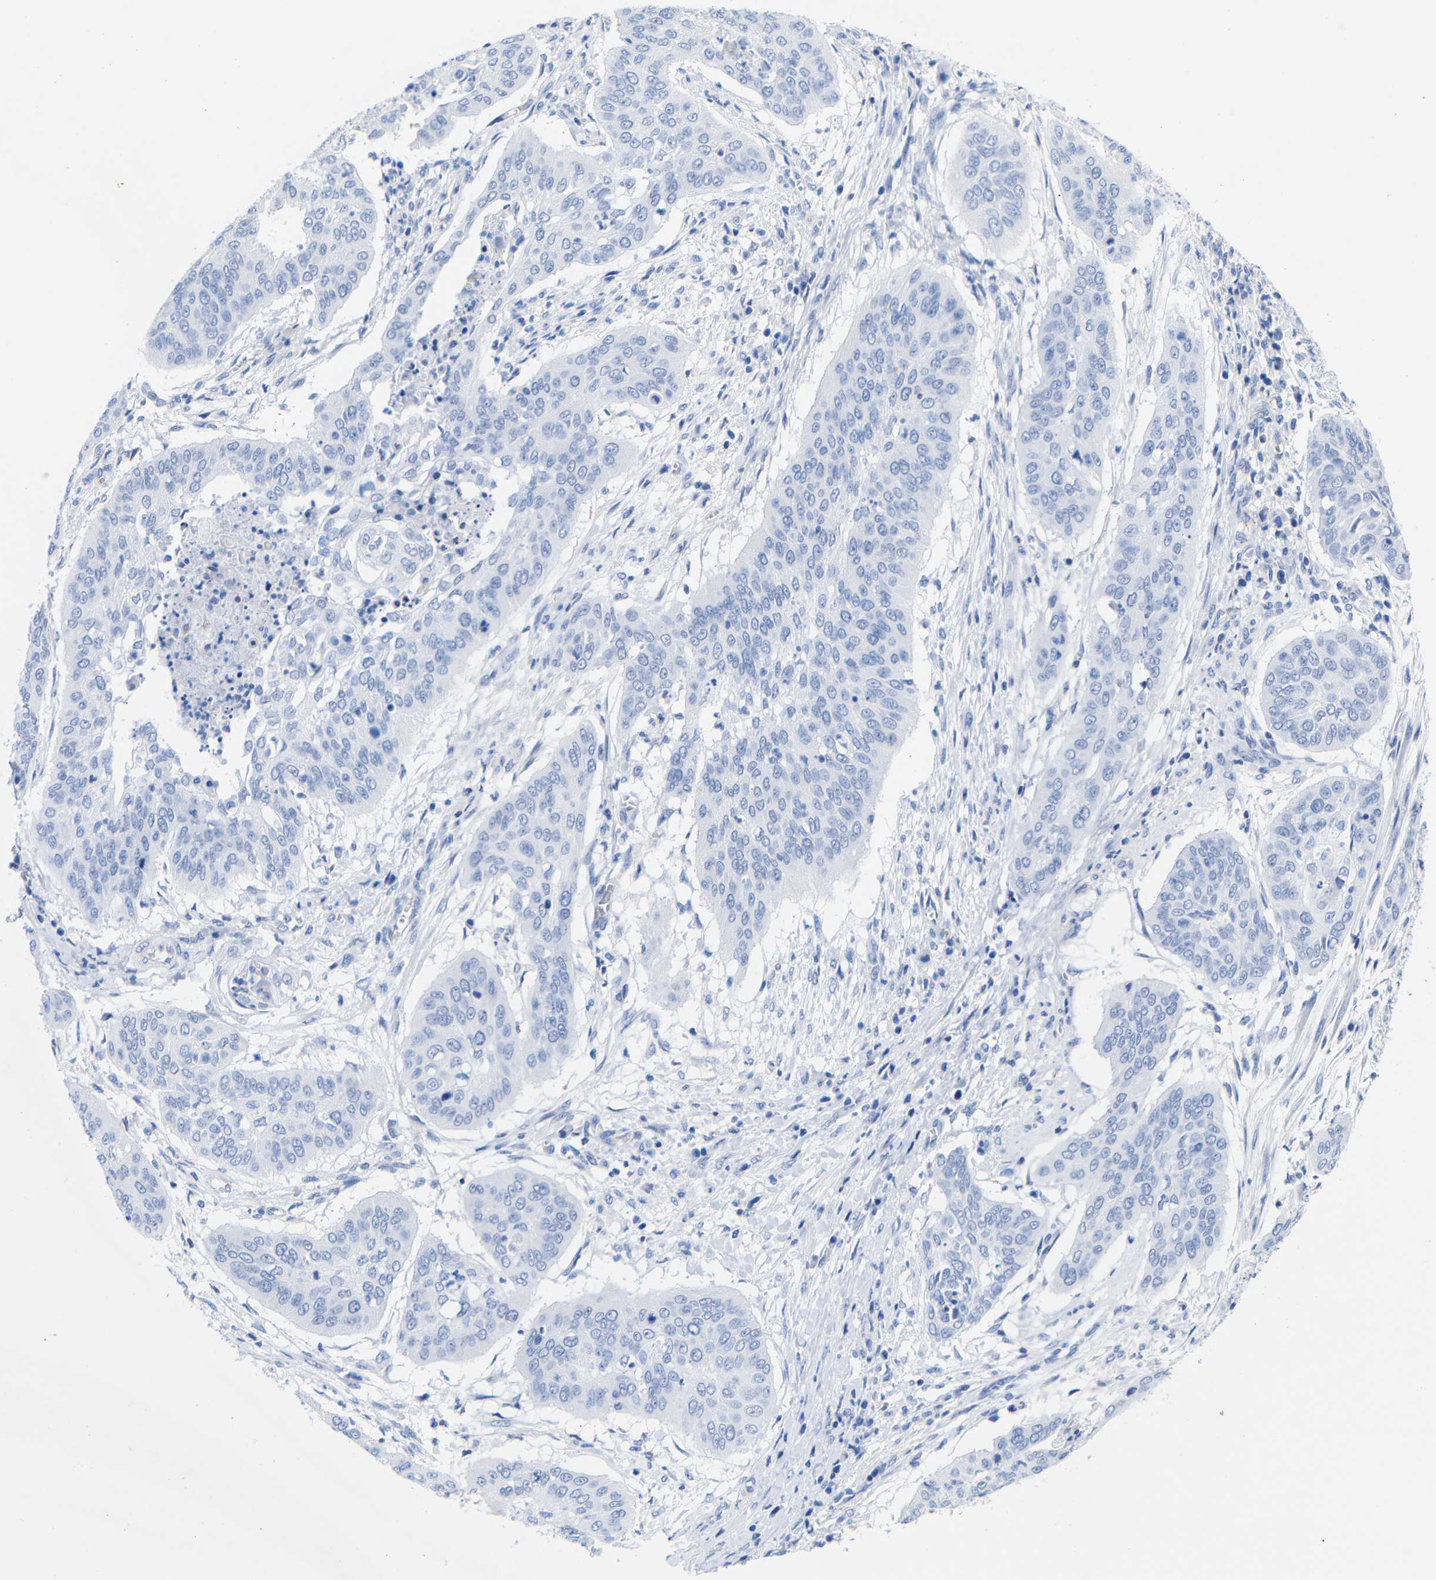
{"staining": {"intensity": "negative", "quantity": "none", "location": "none"}, "tissue": "cervical cancer", "cell_type": "Tumor cells", "image_type": "cancer", "snomed": [{"axis": "morphology", "description": "Squamous cell carcinoma, NOS"}, {"axis": "topography", "description": "Cervix"}], "caption": "This micrograph is of cervical cancer stained with immunohistochemistry (IHC) to label a protein in brown with the nuclei are counter-stained blue. There is no positivity in tumor cells.", "gene": "CGNL1", "patient": {"sex": "female", "age": 39}}